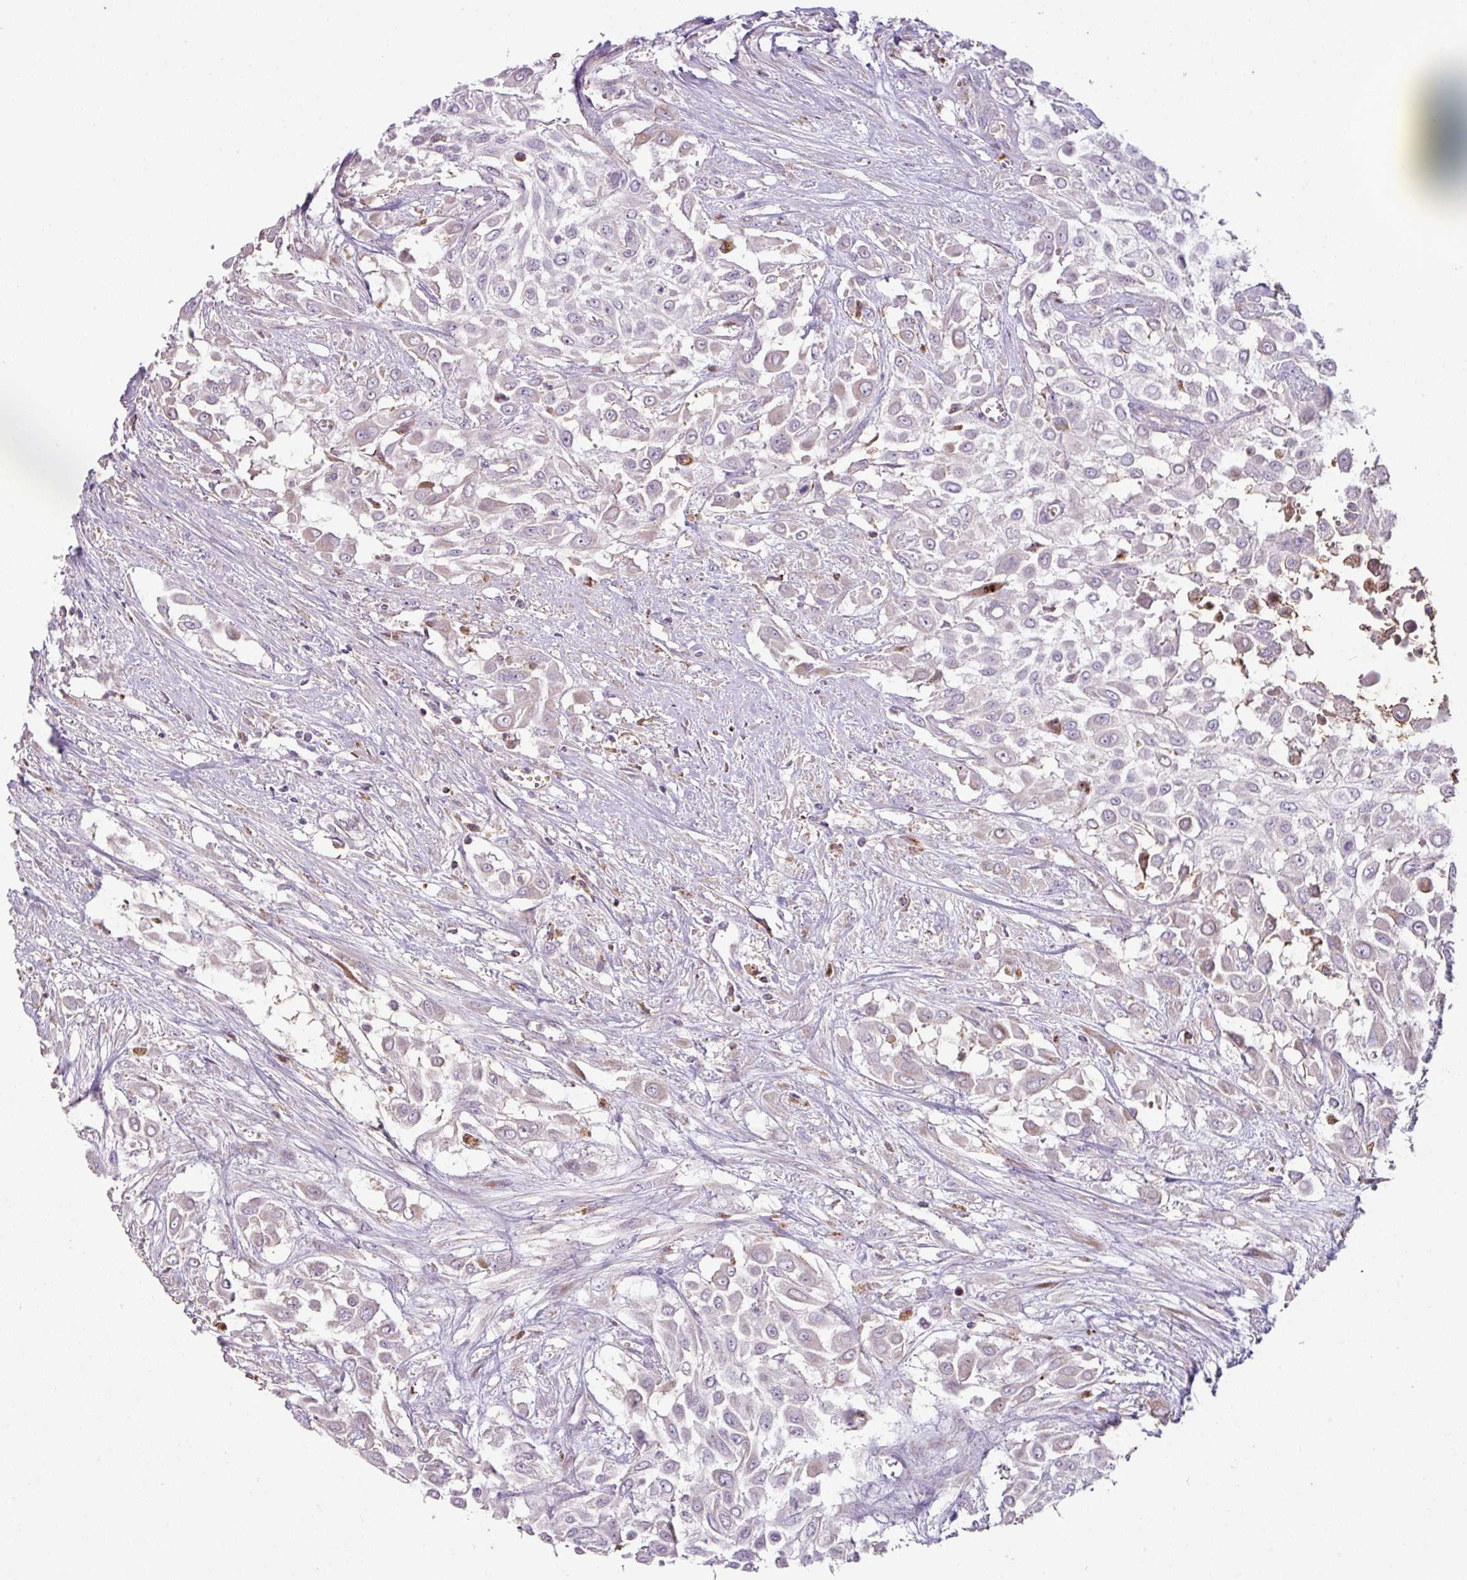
{"staining": {"intensity": "negative", "quantity": "none", "location": "none"}, "tissue": "urothelial cancer", "cell_type": "Tumor cells", "image_type": "cancer", "snomed": [{"axis": "morphology", "description": "Urothelial carcinoma, High grade"}, {"axis": "topography", "description": "Urinary bladder"}], "caption": "Tumor cells show no significant positivity in urothelial cancer.", "gene": "SQOR", "patient": {"sex": "male", "age": 57}}